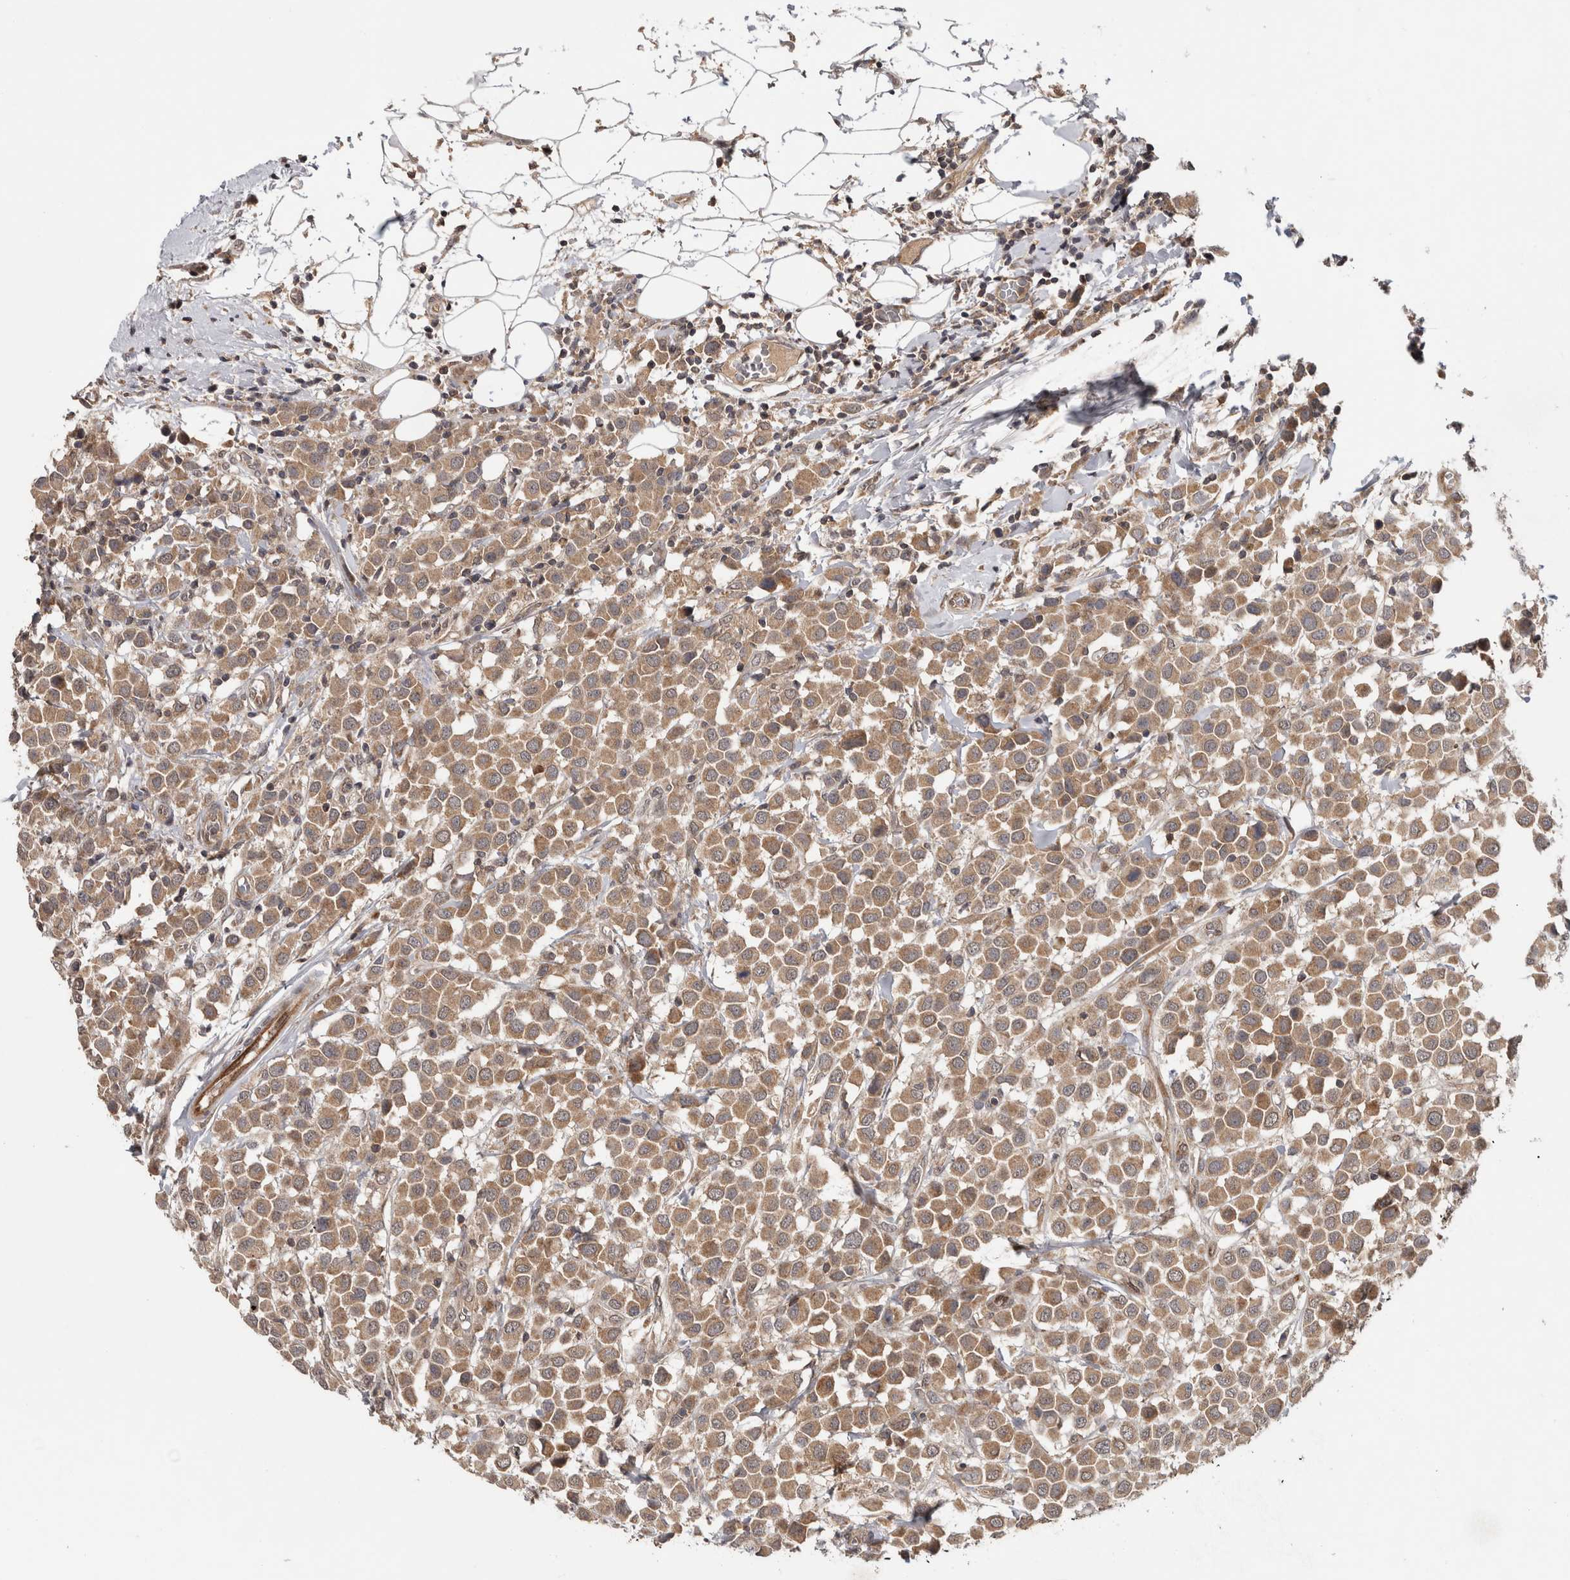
{"staining": {"intensity": "moderate", "quantity": ">75%", "location": "cytoplasmic/membranous"}, "tissue": "breast cancer", "cell_type": "Tumor cells", "image_type": "cancer", "snomed": [{"axis": "morphology", "description": "Duct carcinoma"}, {"axis": "topography", "description": "Breast"}], "caption": "Immunohistochemistry of human breast intraductal carcinoma demonstrates medium levels of moderate cytoplasmic/membranous expression in about >75% of tumor cells.", "gene": "HMOX2", "patient": {"sex": "female", "age": 61}}